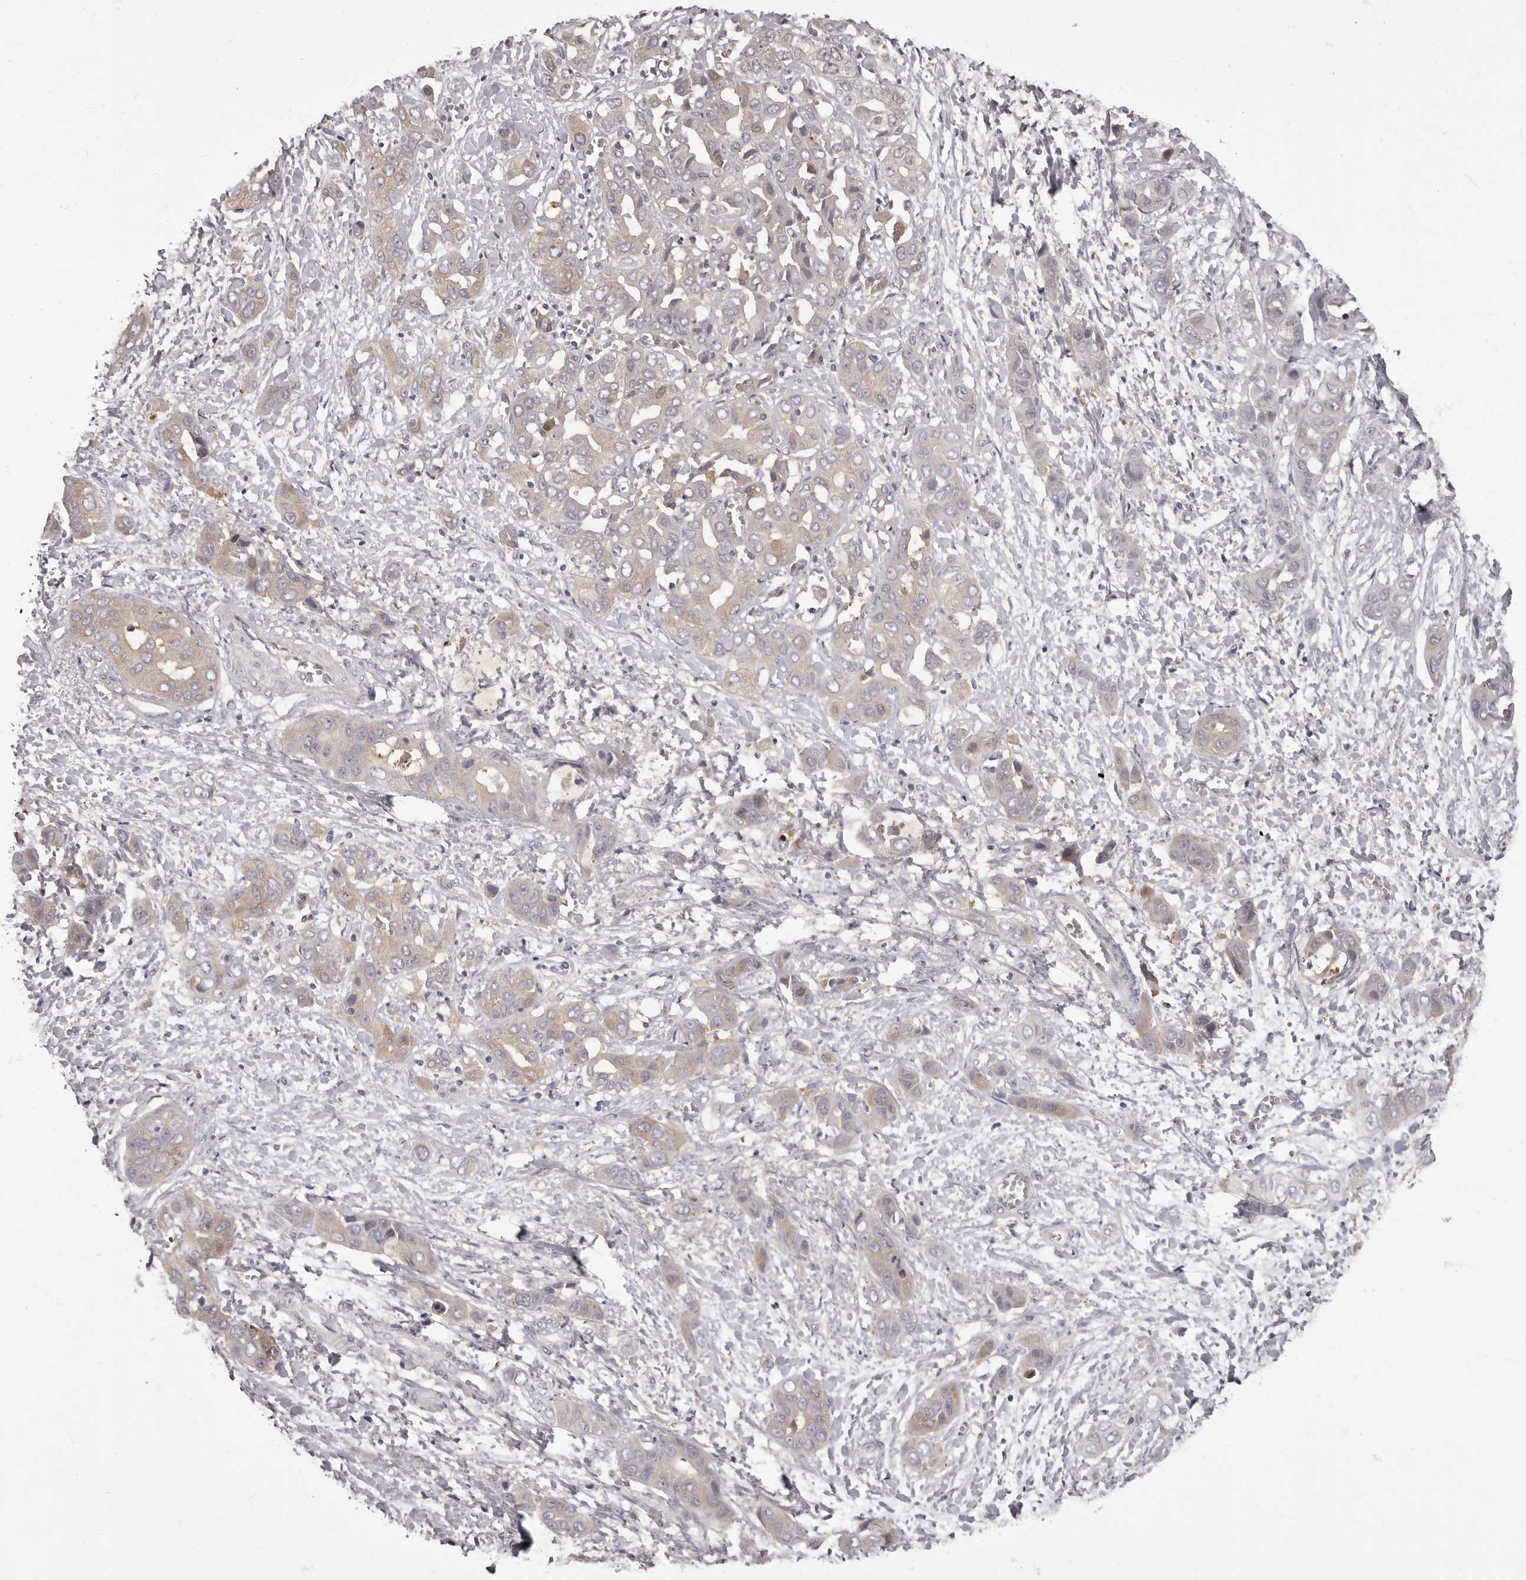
{"staining": {"intensity": "weak", "quantity": "25%-75%", "location": "cytoplasmic/membranous"}, "tissue": "liver cancer", "cell_type": "Tumor cells", "image_type": "cancer", "snomed": [{"axis": "morphology", "description": "Cholangiocarcinoma"}, {"axis": "topography", "description": "Liver"}], "caption": "The immunohistochemical stain labels weak cytoplasmic/membranous expression in tumor cells of liver cancer tissue.", "gene": "APEH", "patient": {"sex": "female", "age": 52}}